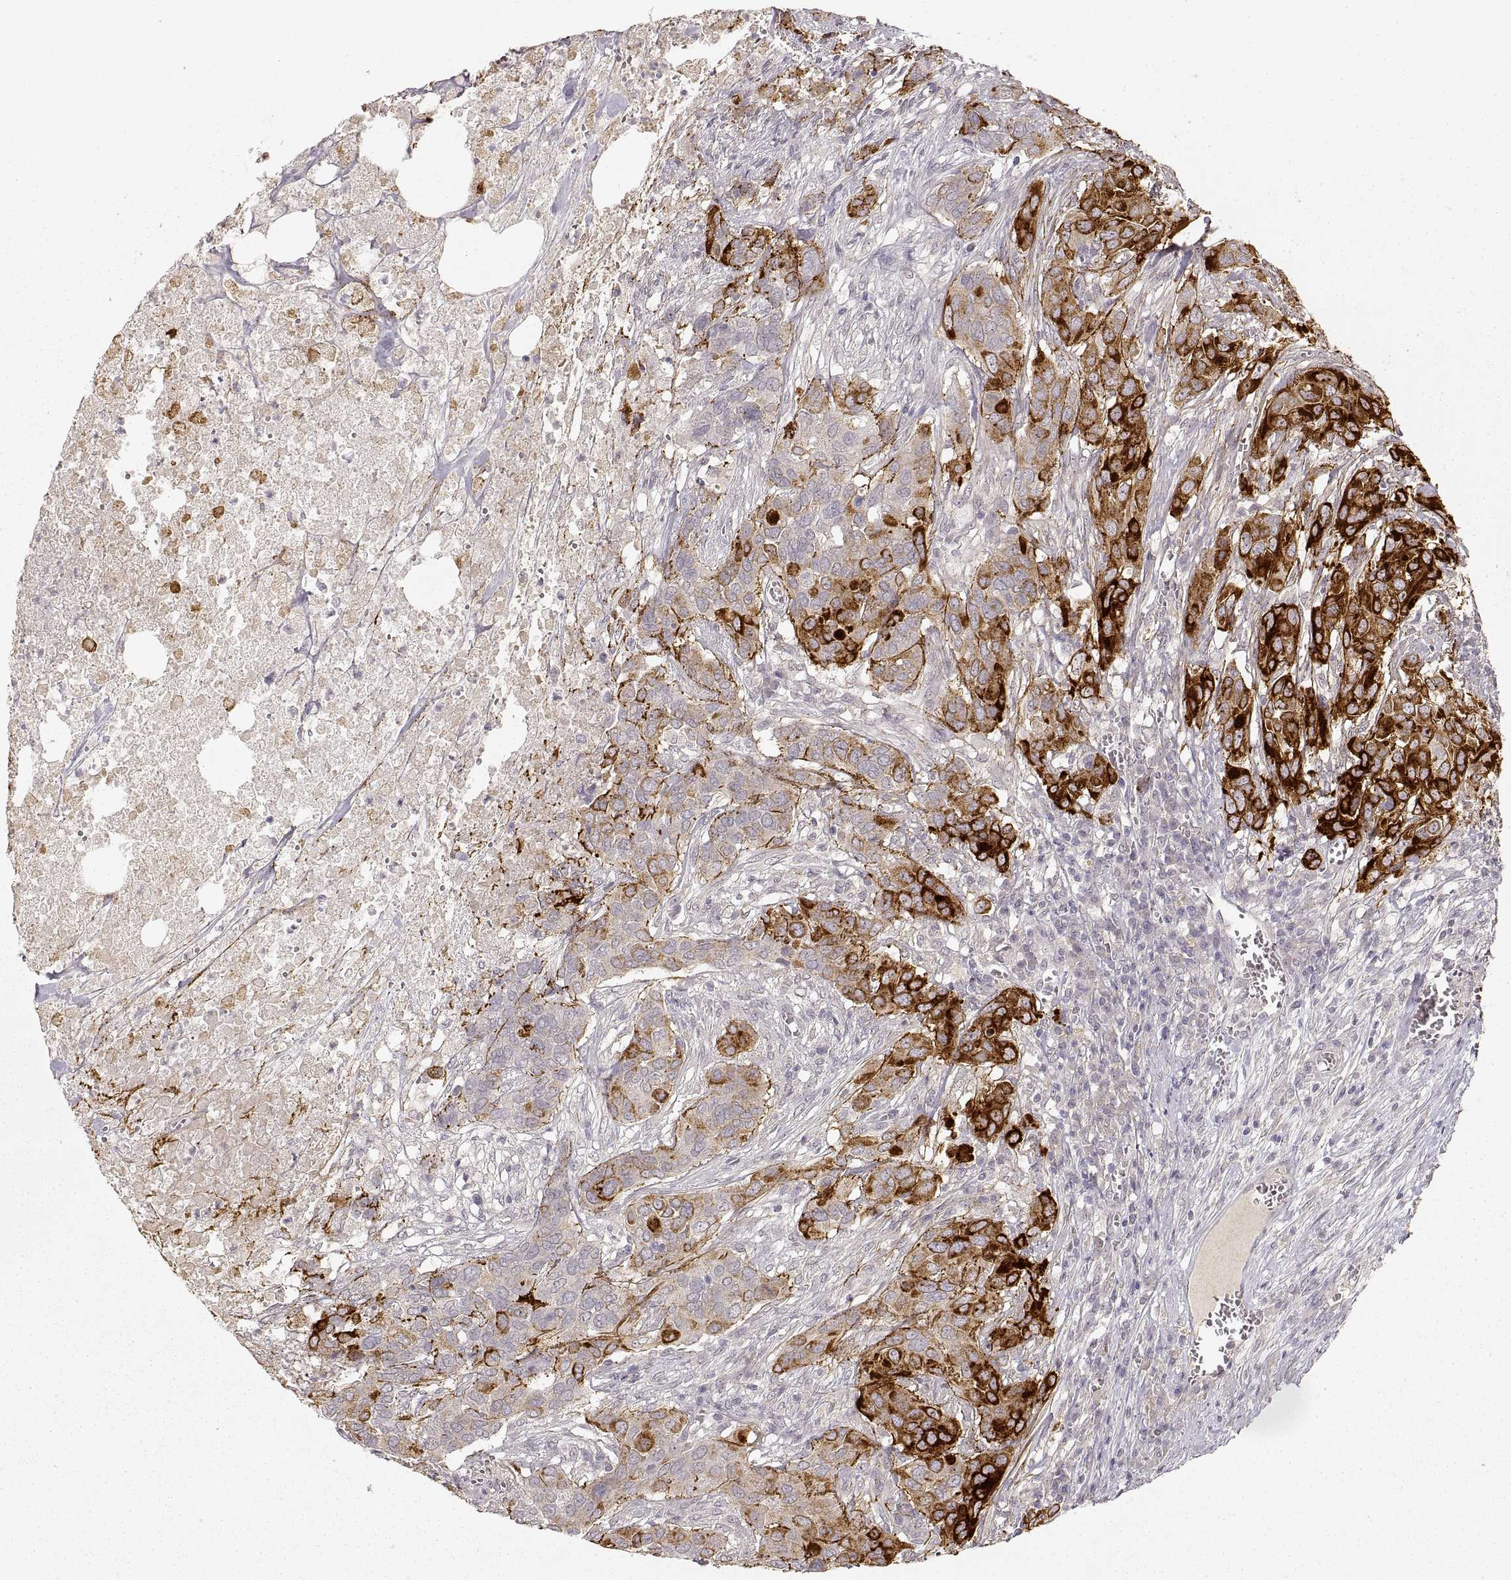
{"staining": {"intensity": "strong", "quantity": "25%-75%", "location": "cytoplasmic/membranous"}, "tissue": "urothelial cancer", "cell_type": "Tumor cells", "image_type": "cancer", "snomed": [{"axis": "morphology", "description": "Urothelial carcinoma, NOS"}, {"axis": "morphology", "description": "Urothelial carcinoma, High grade"}, {"axis": "topography", "description": "Urinary bladder"}], "caption": "Transitional cell carcinoma stained for a protein (brown) demonstrates strong cytoplasmic/membranous positive staining in approximately 25%-75% of tumor cells.", "gene": "LAMC2", "patient": {"sex": "male", "age": 63}}